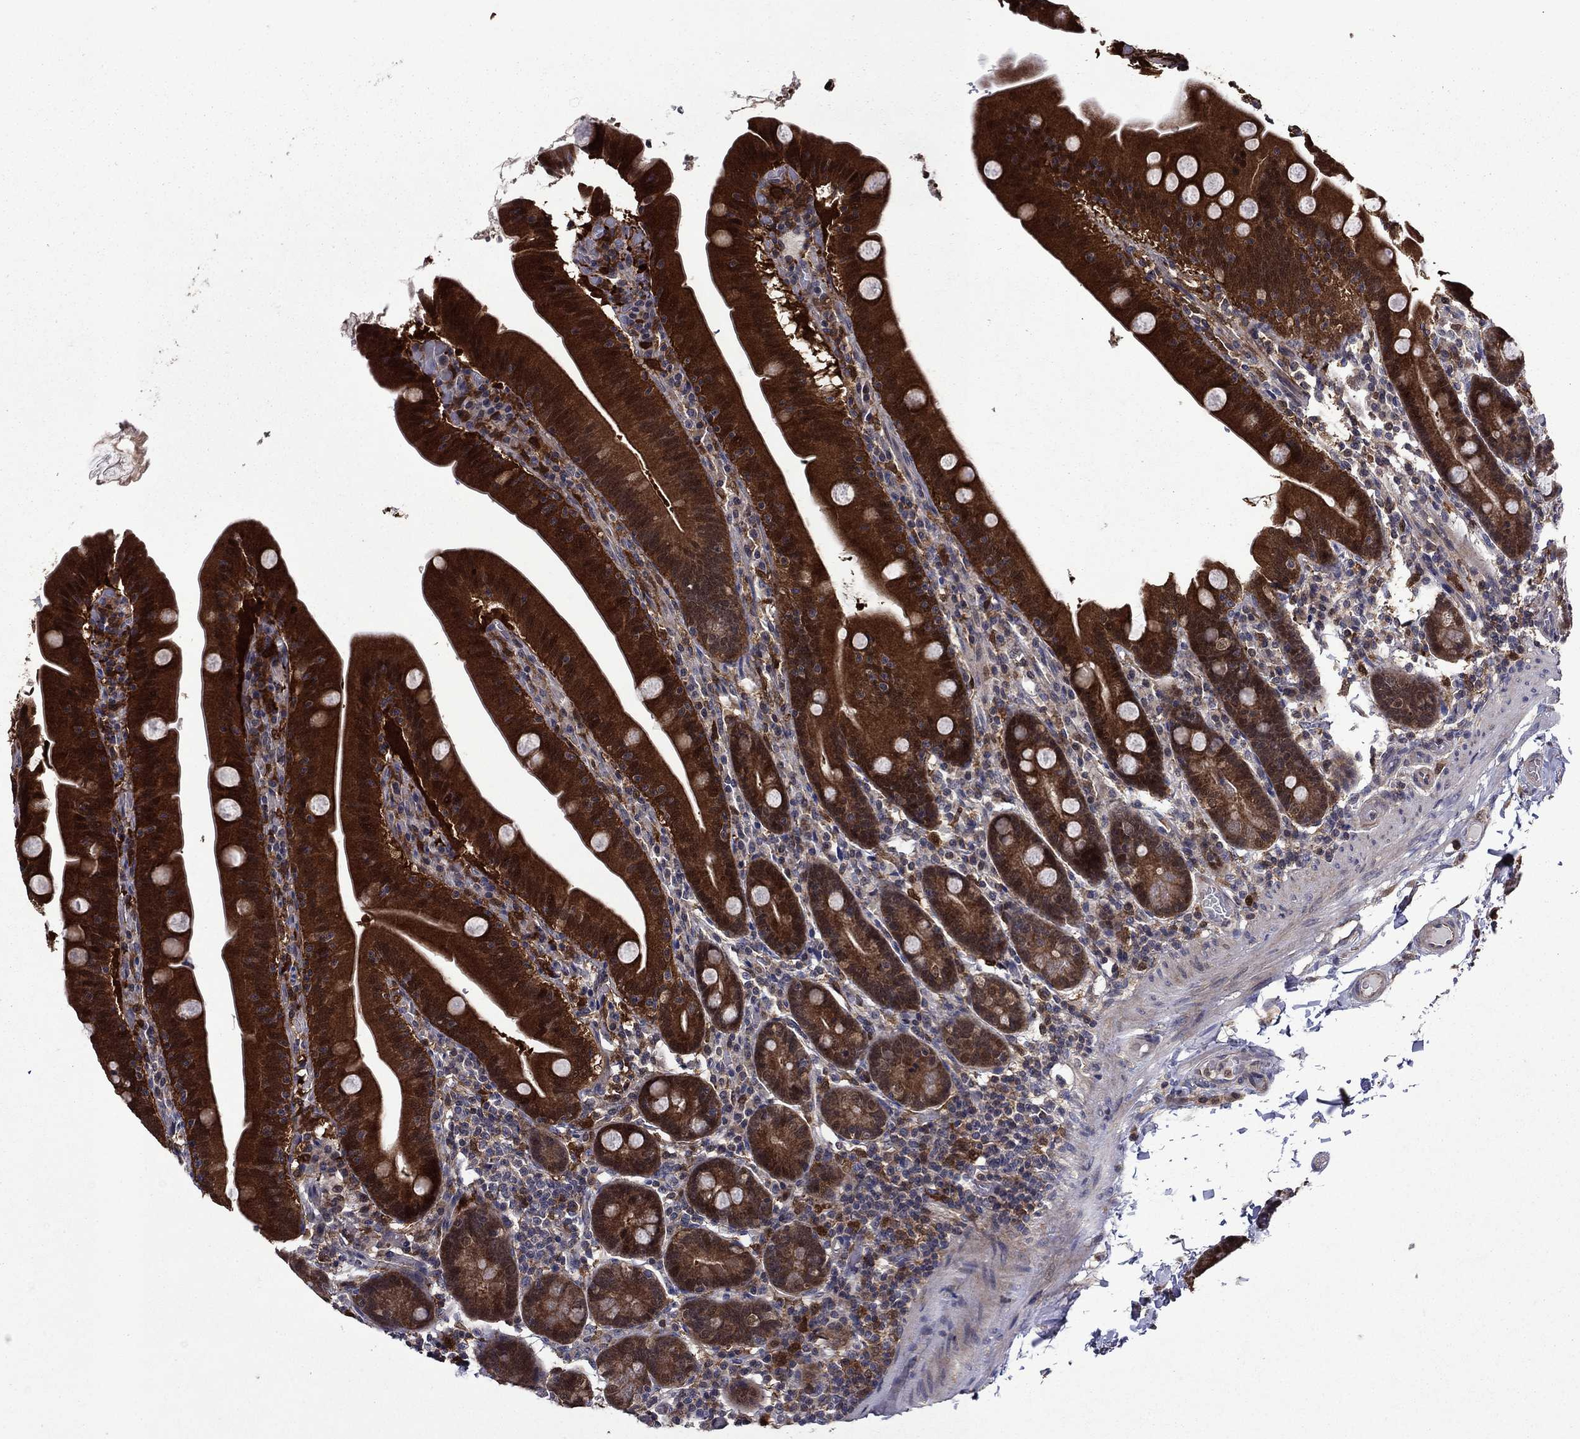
{"staining": {"intensity": "strong", "quantity": ">75%", "location": "cytoplasmic/membranous"}, "tissue": "small intestine", "cell_type": "Glandular cells", "image_type": "normal", "snomed": [{"axis": "morphology", "description": "Normal tissue, NOS"}, {"axis": "topography", "description": "Small intestine"}], "caption": "Small intestine stained for a protein (brown) displays strong cytoplasmic/membranous positive expression in about >75% of glandular cells.", "gene": "TPMT", "patient": {"sex": "male", "age": 37}}